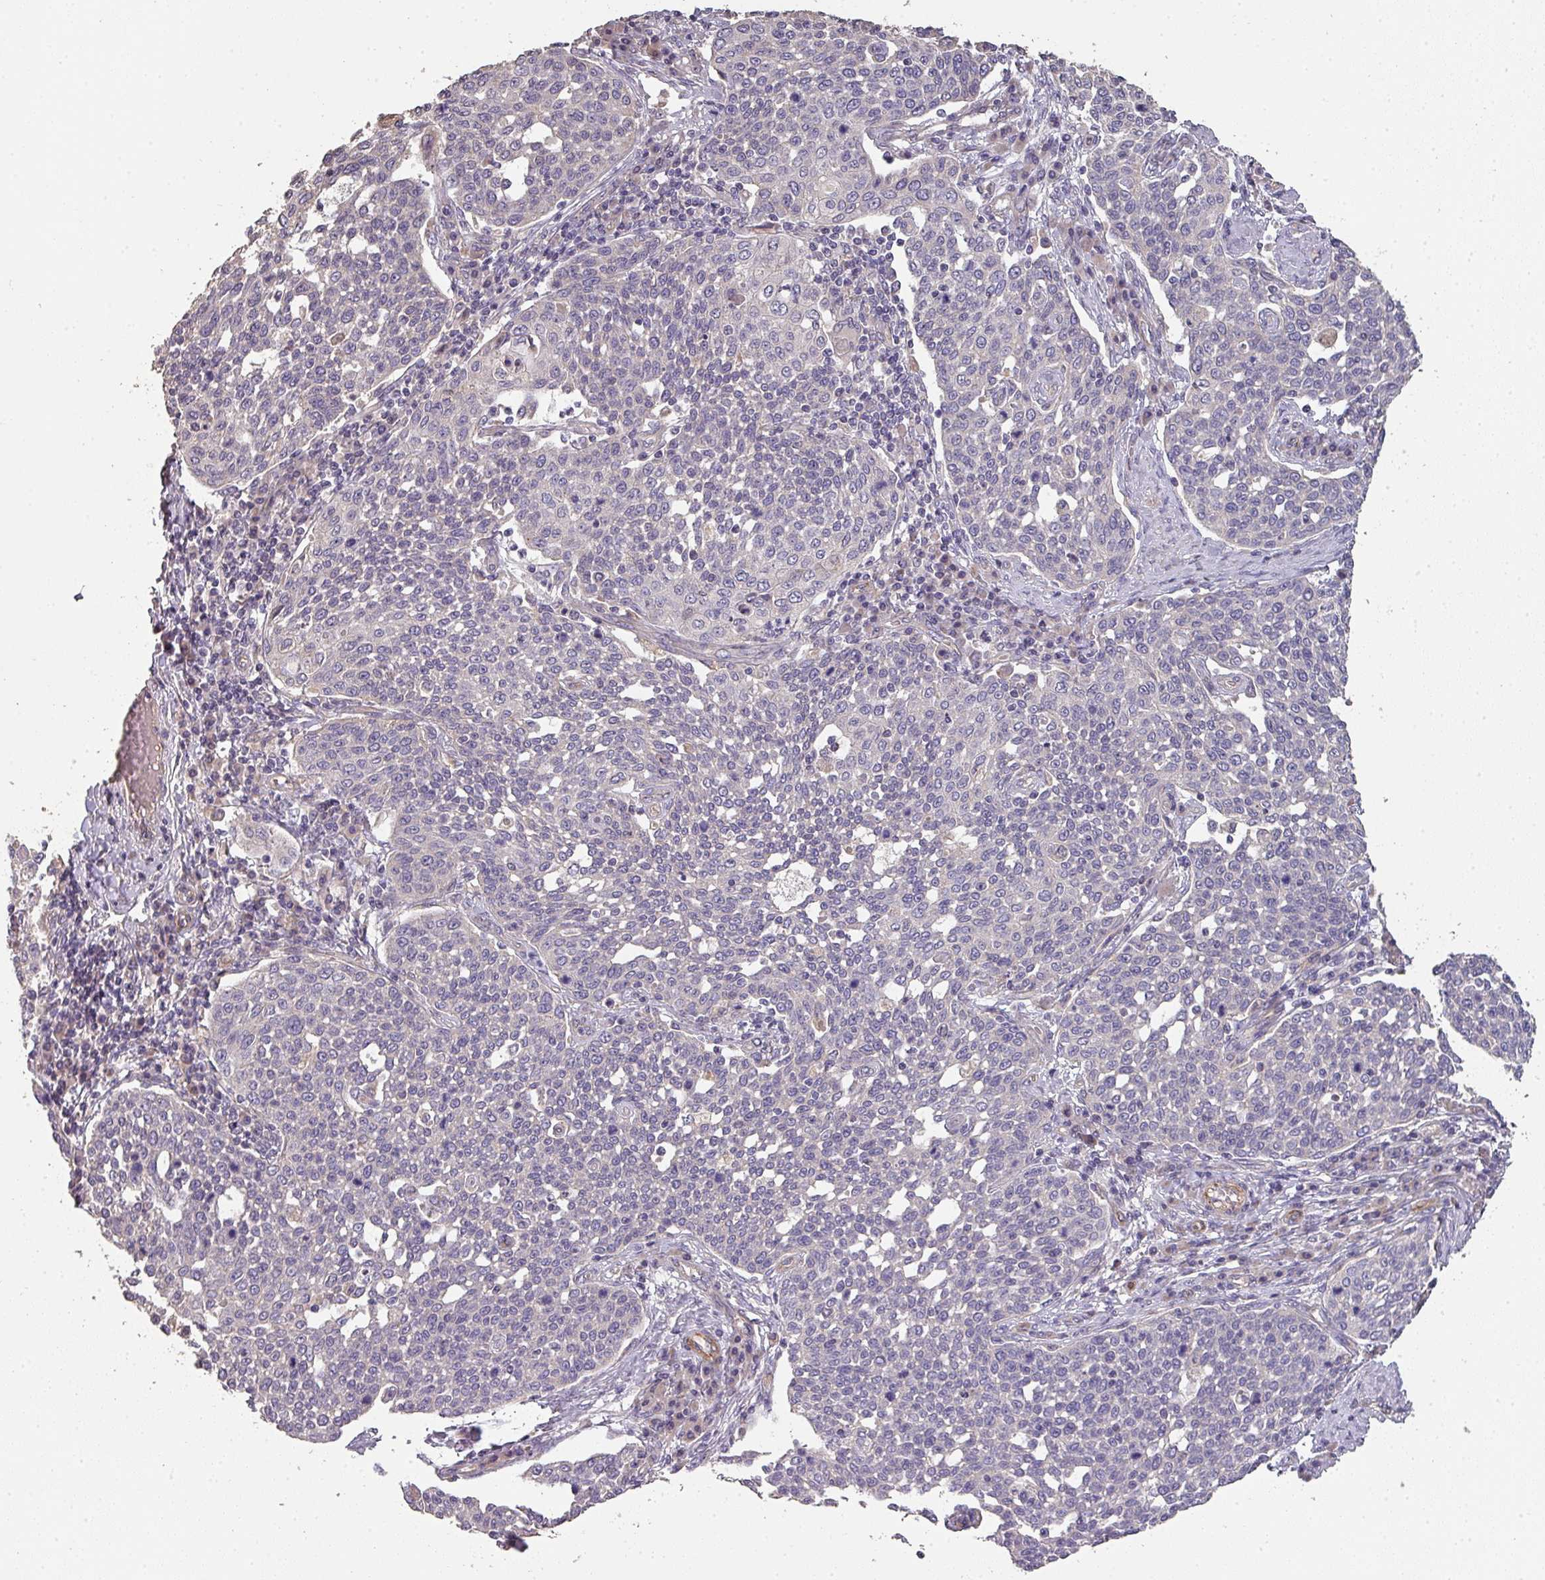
{"staining": {"intensity": "negative", "quantity": "none", "location": "none"}, "tissue": "cervical cancer", "cell_type": "Tumor cells", "image_type": "cancer", "snomed": [{"axis": "morphology", "description": "Squamous cell carcinoma, NOS"}, {"axis": "topography", "description": "Cervix"}], "caption": "Tumor cells are negative for brown protein staining in cervical squamous cell carcinoma.", "gene": "PCDH1", "patient": {"sex": "female", "age": 34}}